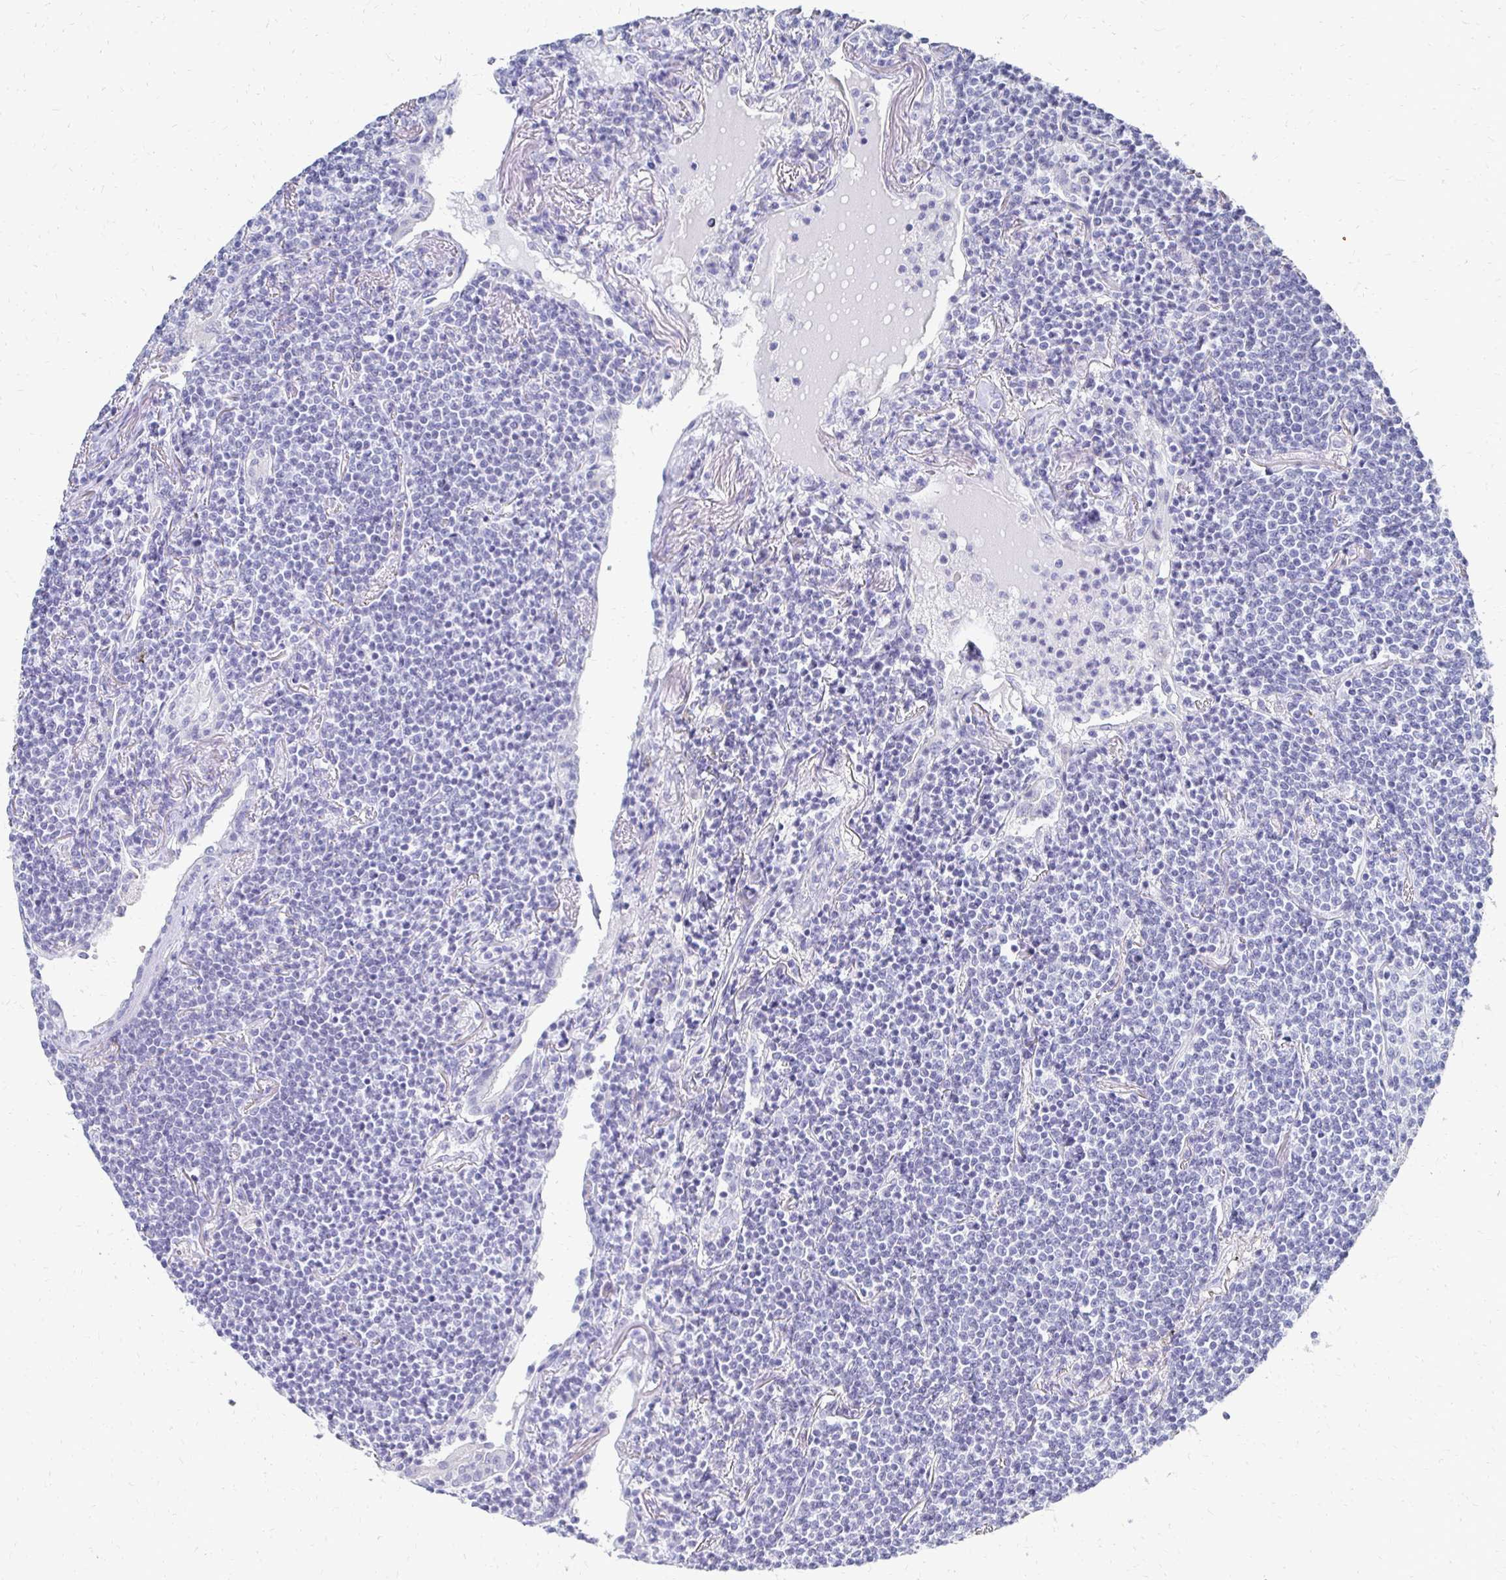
{"staining": {"intensity": "negative", "quantity": "none", "location": "none"}, "tissue": "lymphoma", "cell_type": "Tumor cells", "image_type": "cancer", "snomed": [{"axis": "morphology", "description": "Malignant lymphoma, non-Hodgkin's type, Low grade"}, {"axis": "topography", "description": "Lung"}], "caption": "Immunohistochemistry (IHC) of human lymphoma displays no expression in tumor cells. (DAB (3,3'-diaminobenzidine) immunohistochemistry visualized using brightfield microscopy, high magnification).", "gene": "SYCP3", "patient": {"sex": "female", "age": 71}}